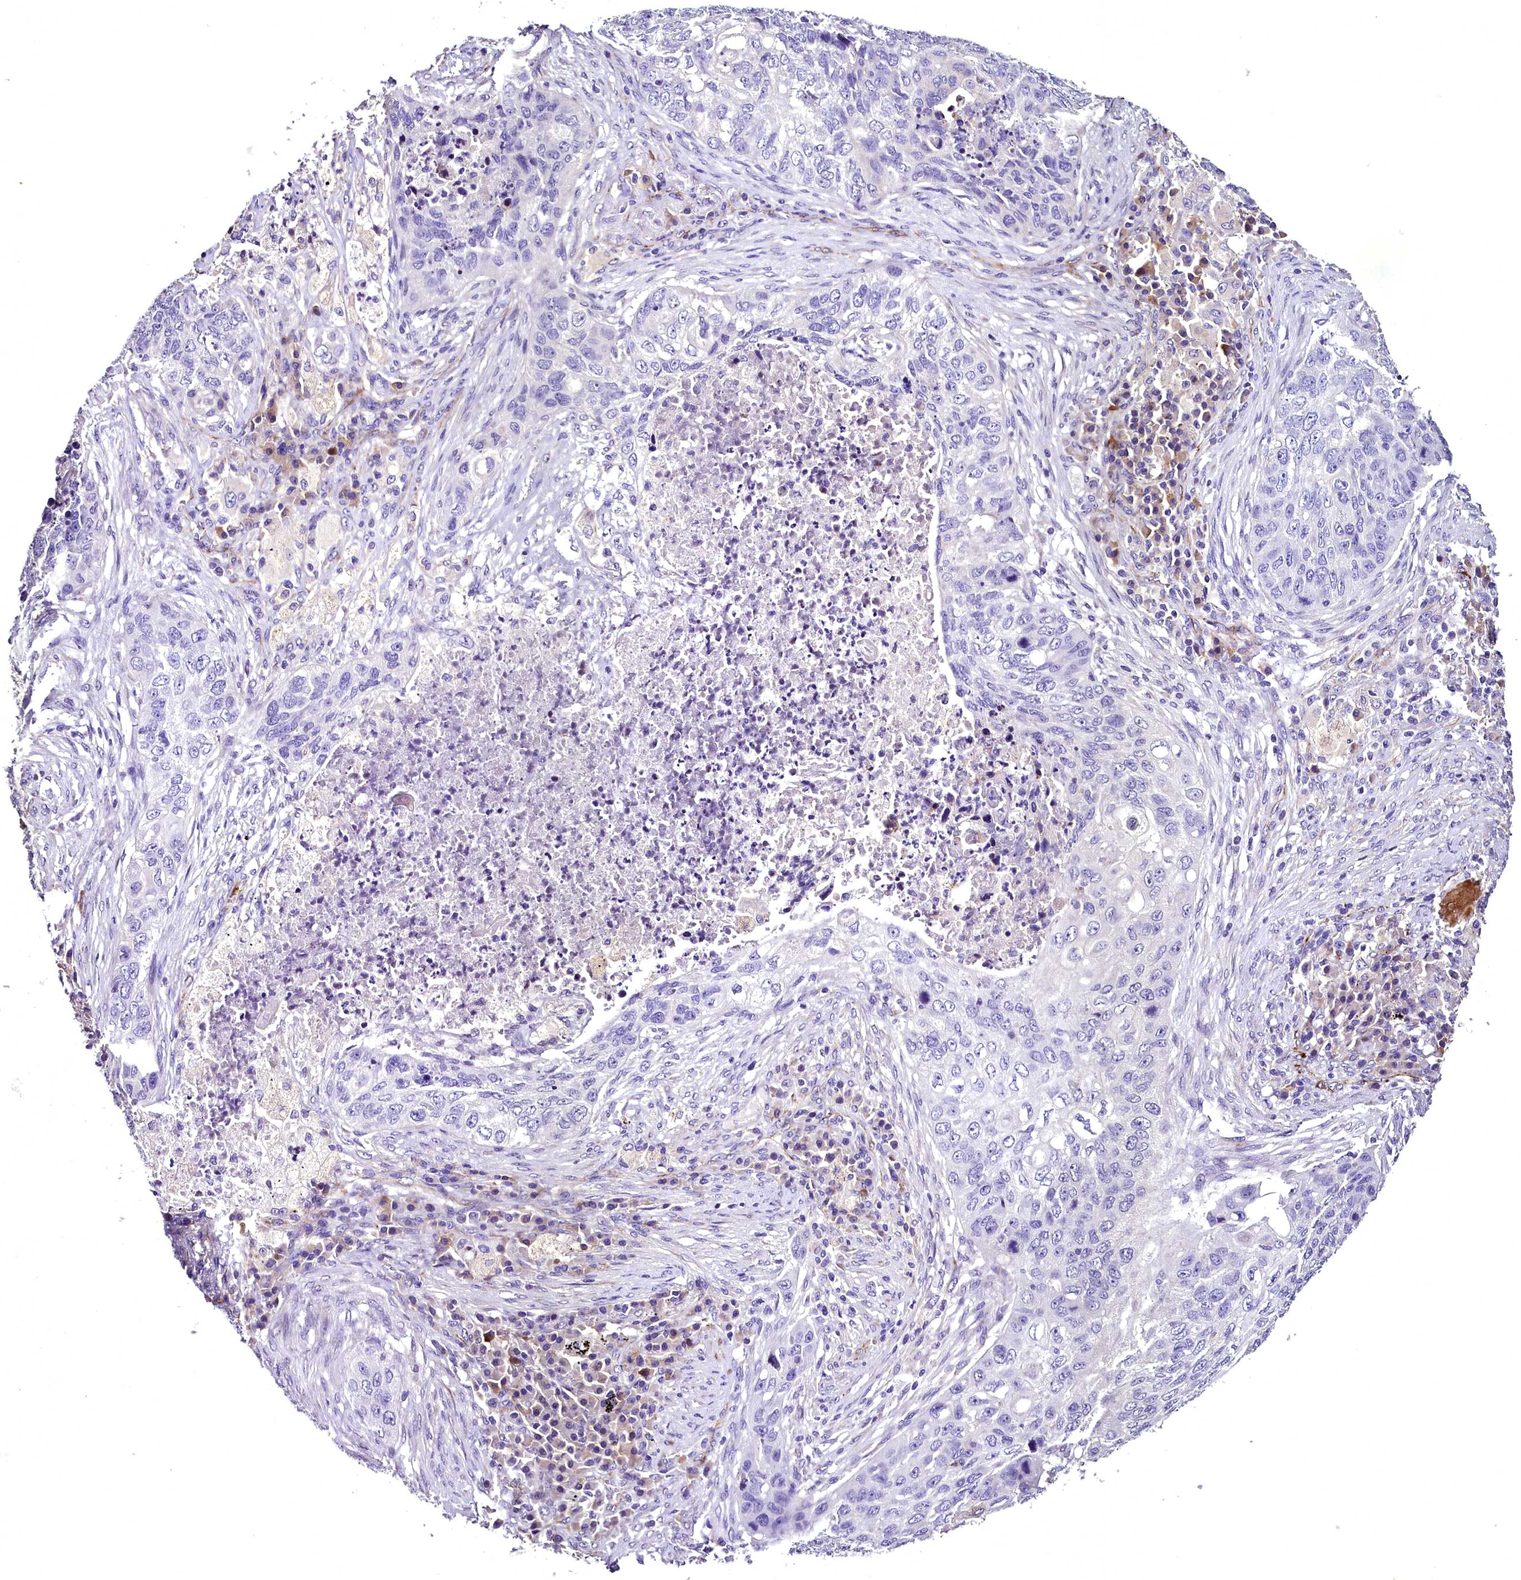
{"staining": {"intensity": "negative", "quantity": "none", "location": "none"}, "tissue": "lung cancer", "cell_type": "Tumor cells", "image_type": "cancer", "snomed": [{"axis": "morphology", "description": "Squamous cell carcinoma, NOS"}, {"axis": "topography", "description": "Lung"}], "caption": "Immunohistochemistry (IHC) photomicrograph of neoplastic tissue: human lung cancer stained with DAB displays no significant protein positivity in tumor cells.", "gene": "MS4A18", "patient": {"sex": "female", "age": 63}}